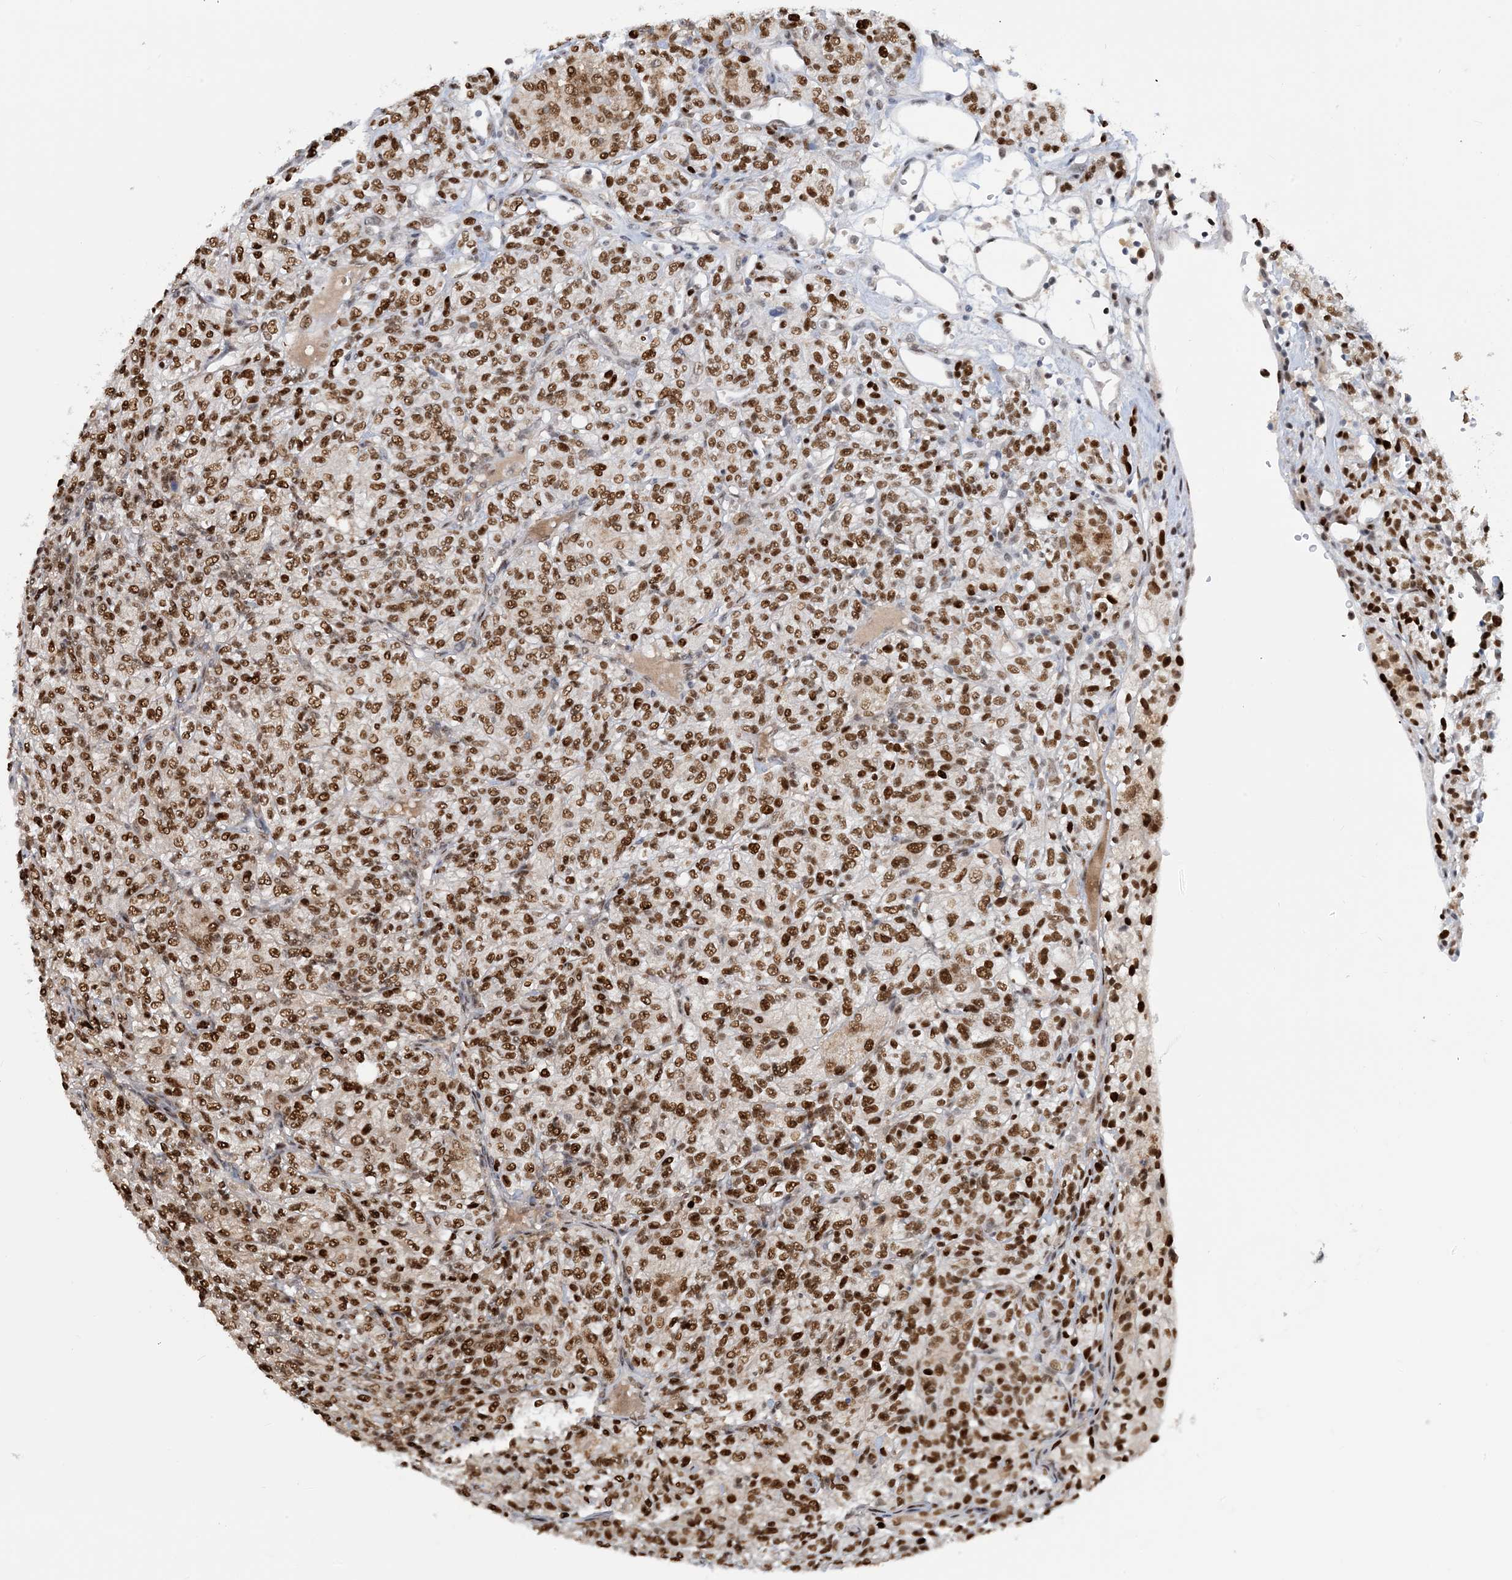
{"staining": {"intensity": "strong", "quantity": ">75%", "location": "nuclear"}, "tissue": "renal cancer", "cell_type": "Tumor cells", "image_type": "cancer", "snomed": [{"axis": "morphology", "description": "Adenocarcinoma, NOS"}, {"axis": "topography", "description": "Kidney"}], "caption": "Immunohistochemistry (IHC) histopathology image of neoplastic tissue: renal cancer (adenocarcinoma) stained using IHC displays high levels of strong protein expression localized specifically in the nuclear of tumor cells, appearing as a nuclear brown color.", "gene": "HEMK1", "patient": {"sex": "male", "age": 77}}